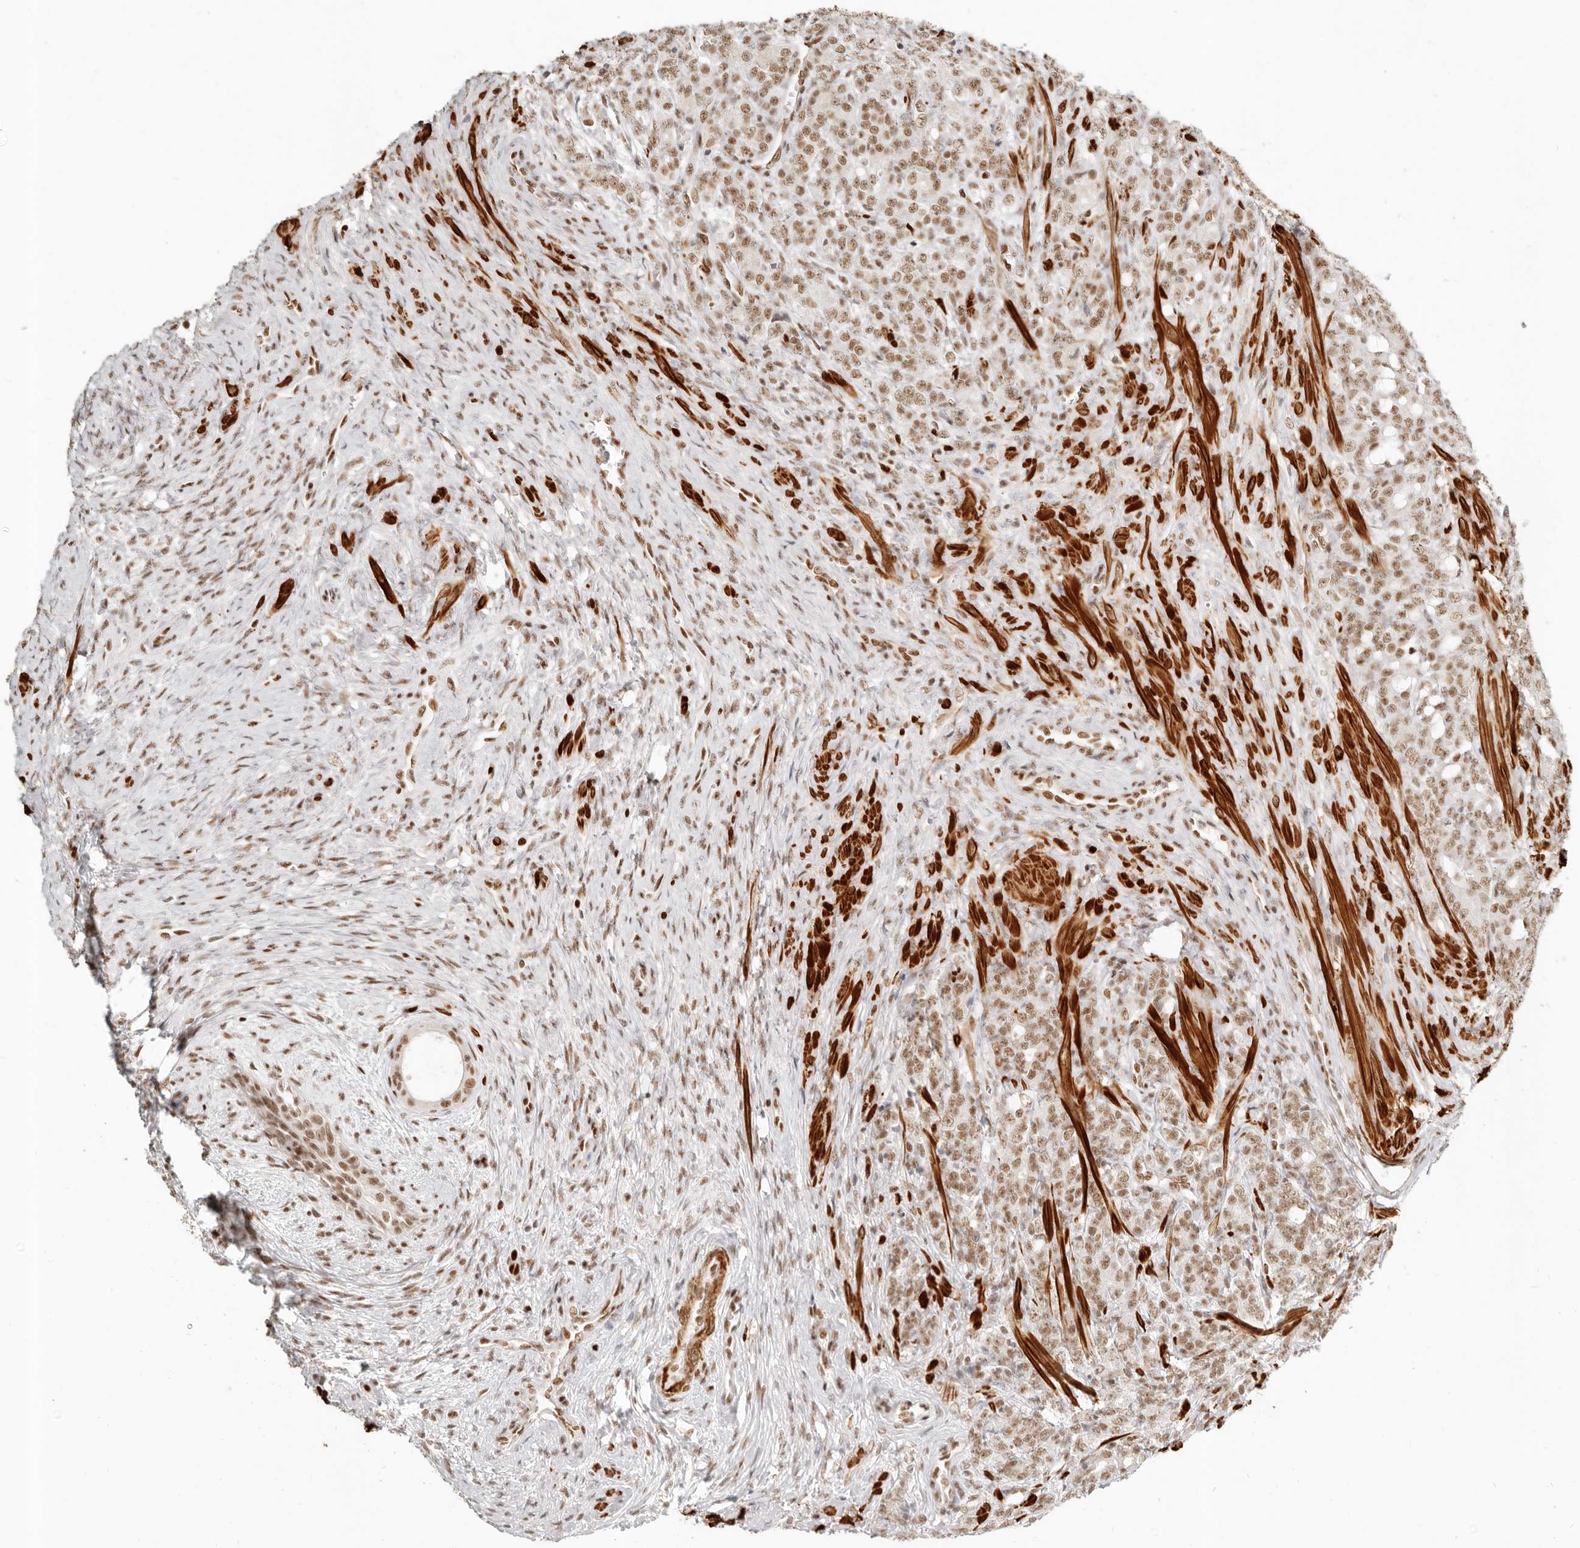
{"staining": {"intensity": "moderate", "quantity": ">75%", "location": "nuclear"}, "tissue": "prostate cancer", "cell_type": "Tumor cells", "image_type": "cancer", "snomed": [{"axis": "morphology", "description": "Adenocarcinoma, High grade"}, {"axis": "topography", "description": "Prostate"}], "caption": "Protein staining reveals moderate nuclear staining in about >75% of tumor cells in high-grade adenocarcinoma (prostate).", "gene": "GABPA", "patient": {"sex": "male", "age": 62}}